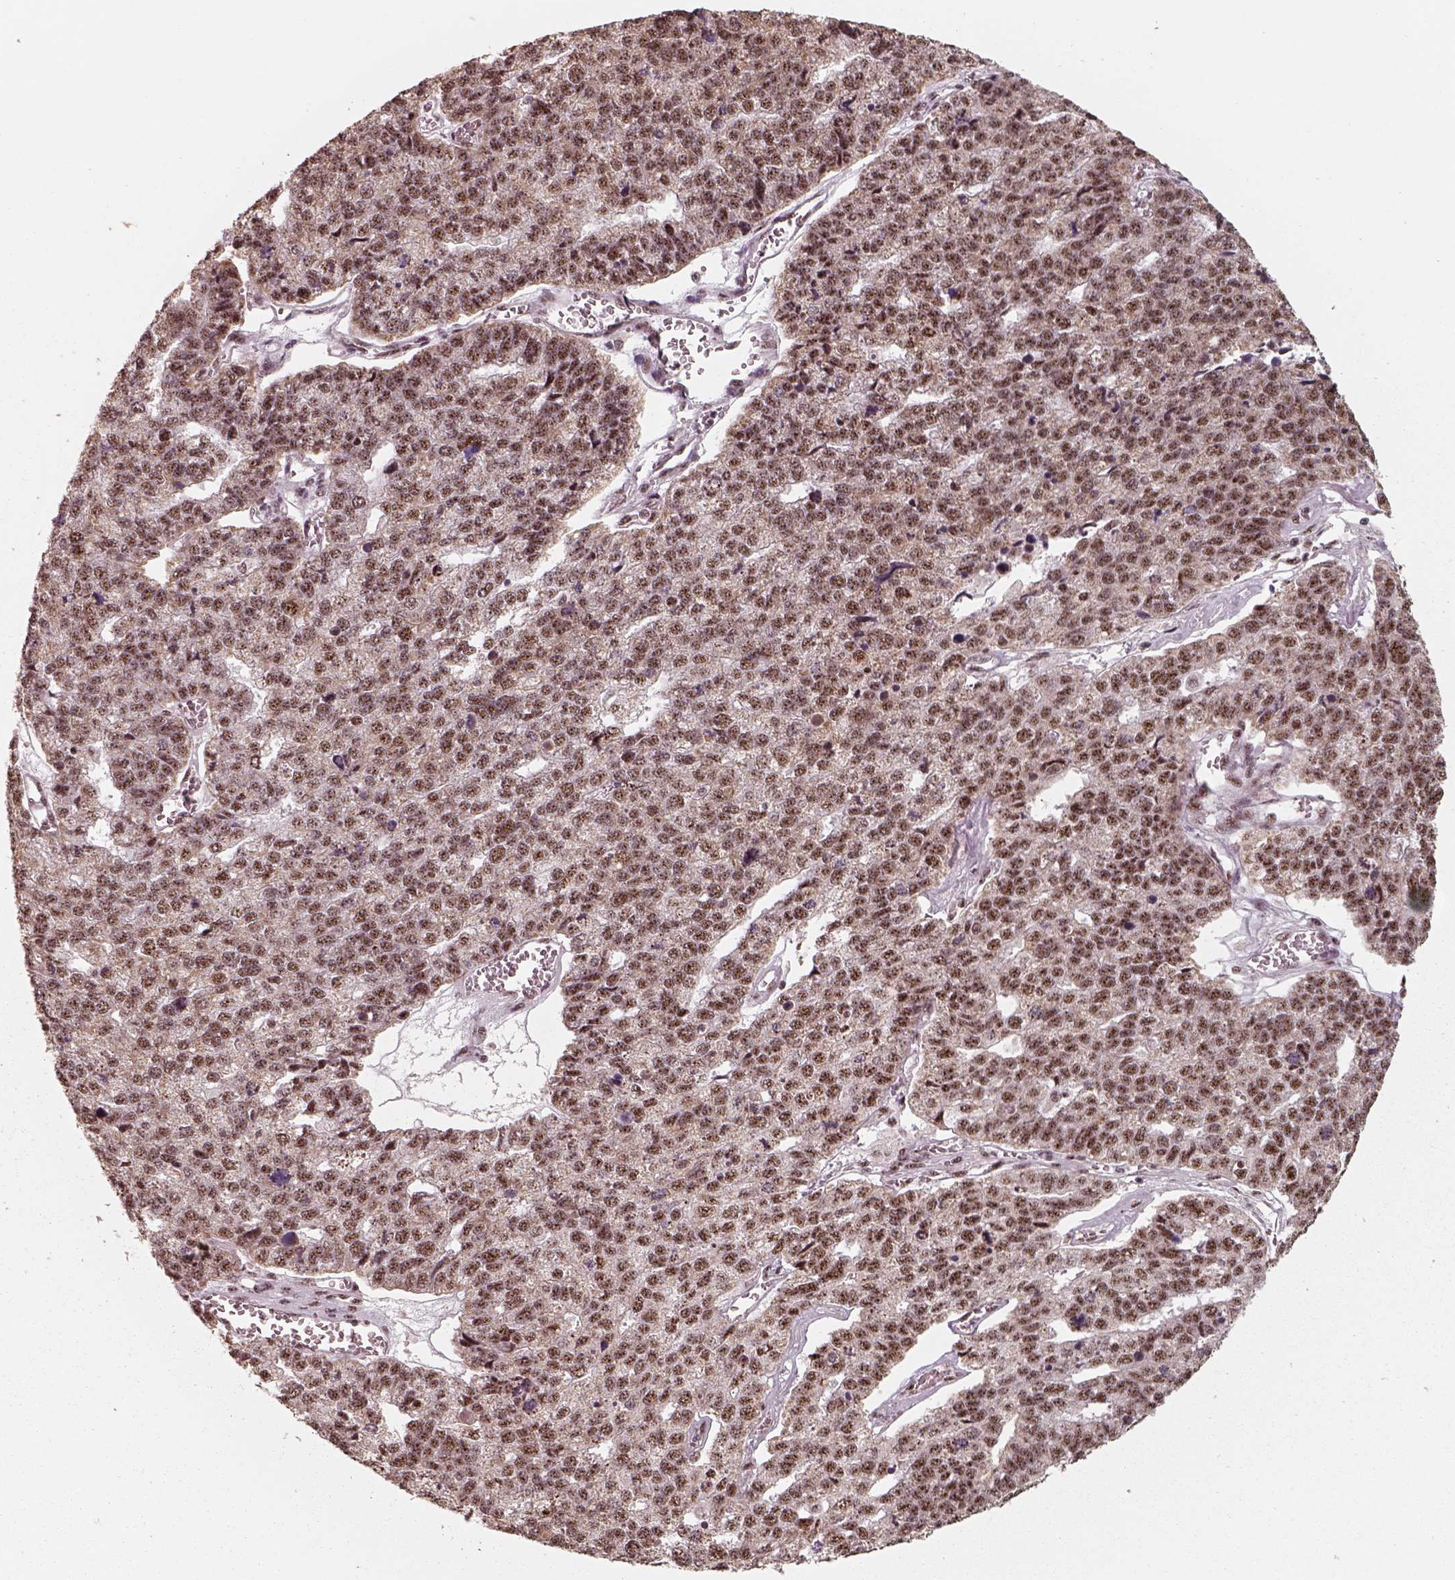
{"staining": {"intensity": "moderate", "quantity": ">75%", "location": "nuclear"}, "tissue": "stomach cancer", "cell_type": "Tumor cells", "image_type": "cancer", "snomed": [{"axis": "morphology", "description": "Adenocarcinoma, NOS"}, {"axis": "topography", "description": "Stomach"}], "caption": "This micrograph demonstrates immunohistochemistry (IHC) staining of human adenocarcinoma (stomach), with medium moderate nuclear staining in approximately >75% of tumor cells.", "gene": "ATXN7L3", "patient": {"sex": "male", "age": 69}}